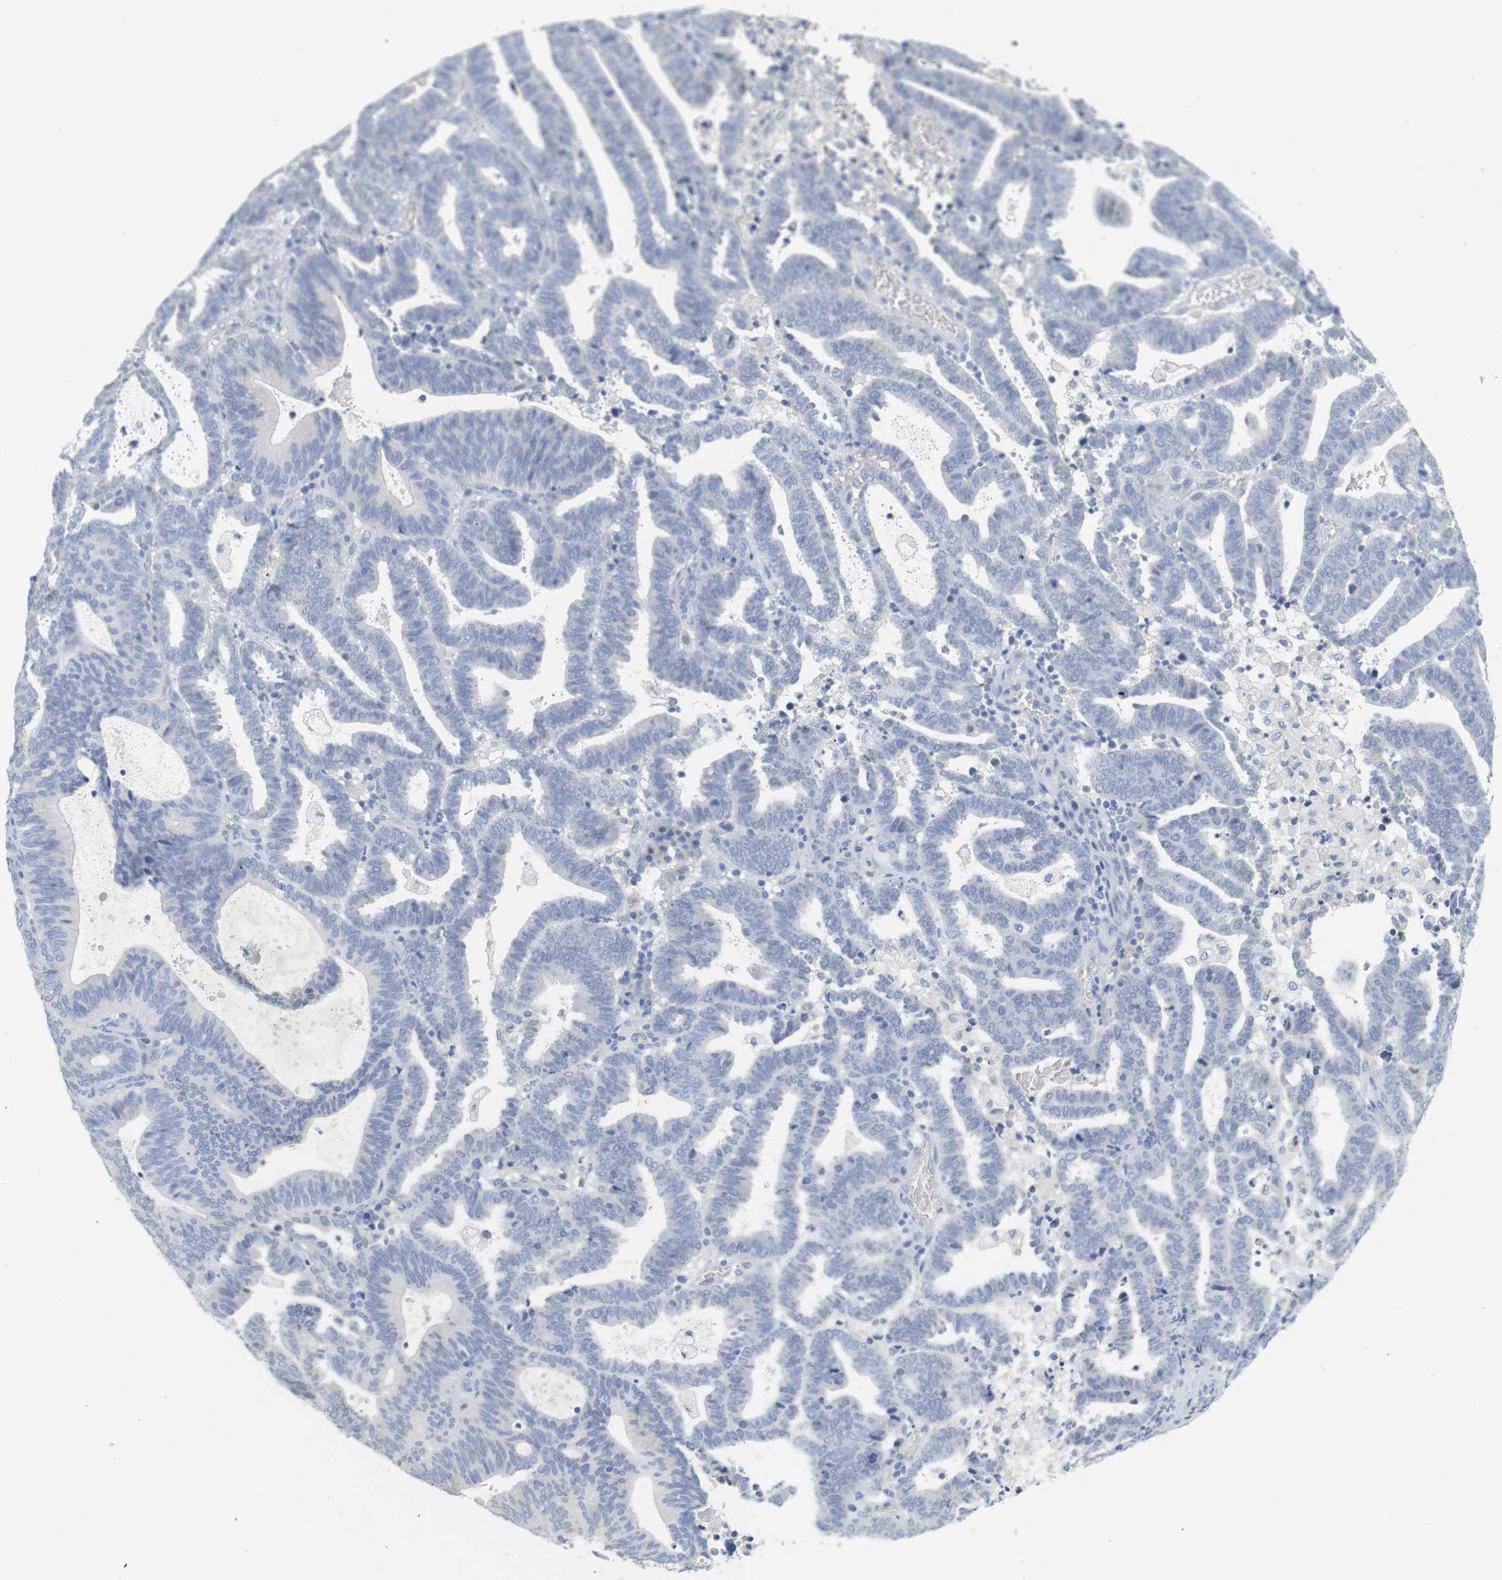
{"staining": {"intensity": "negative", "quantity": "none", "location": "none"}, "tissue": "endometrial cancer", "cell_type": "Tumor cells", "image_type": "cancer", "snomed": [{"axis": "morphology", "description": "Adenocarcinoma, NOS"}, {"axis": "topography", "description": "Uterus"}], "caption": "Tumor cells show no significant positivity in adenocarcinoma (endometrial).", "gene": "OPRM1", "patient": {"sex": "female", "age": 83}}